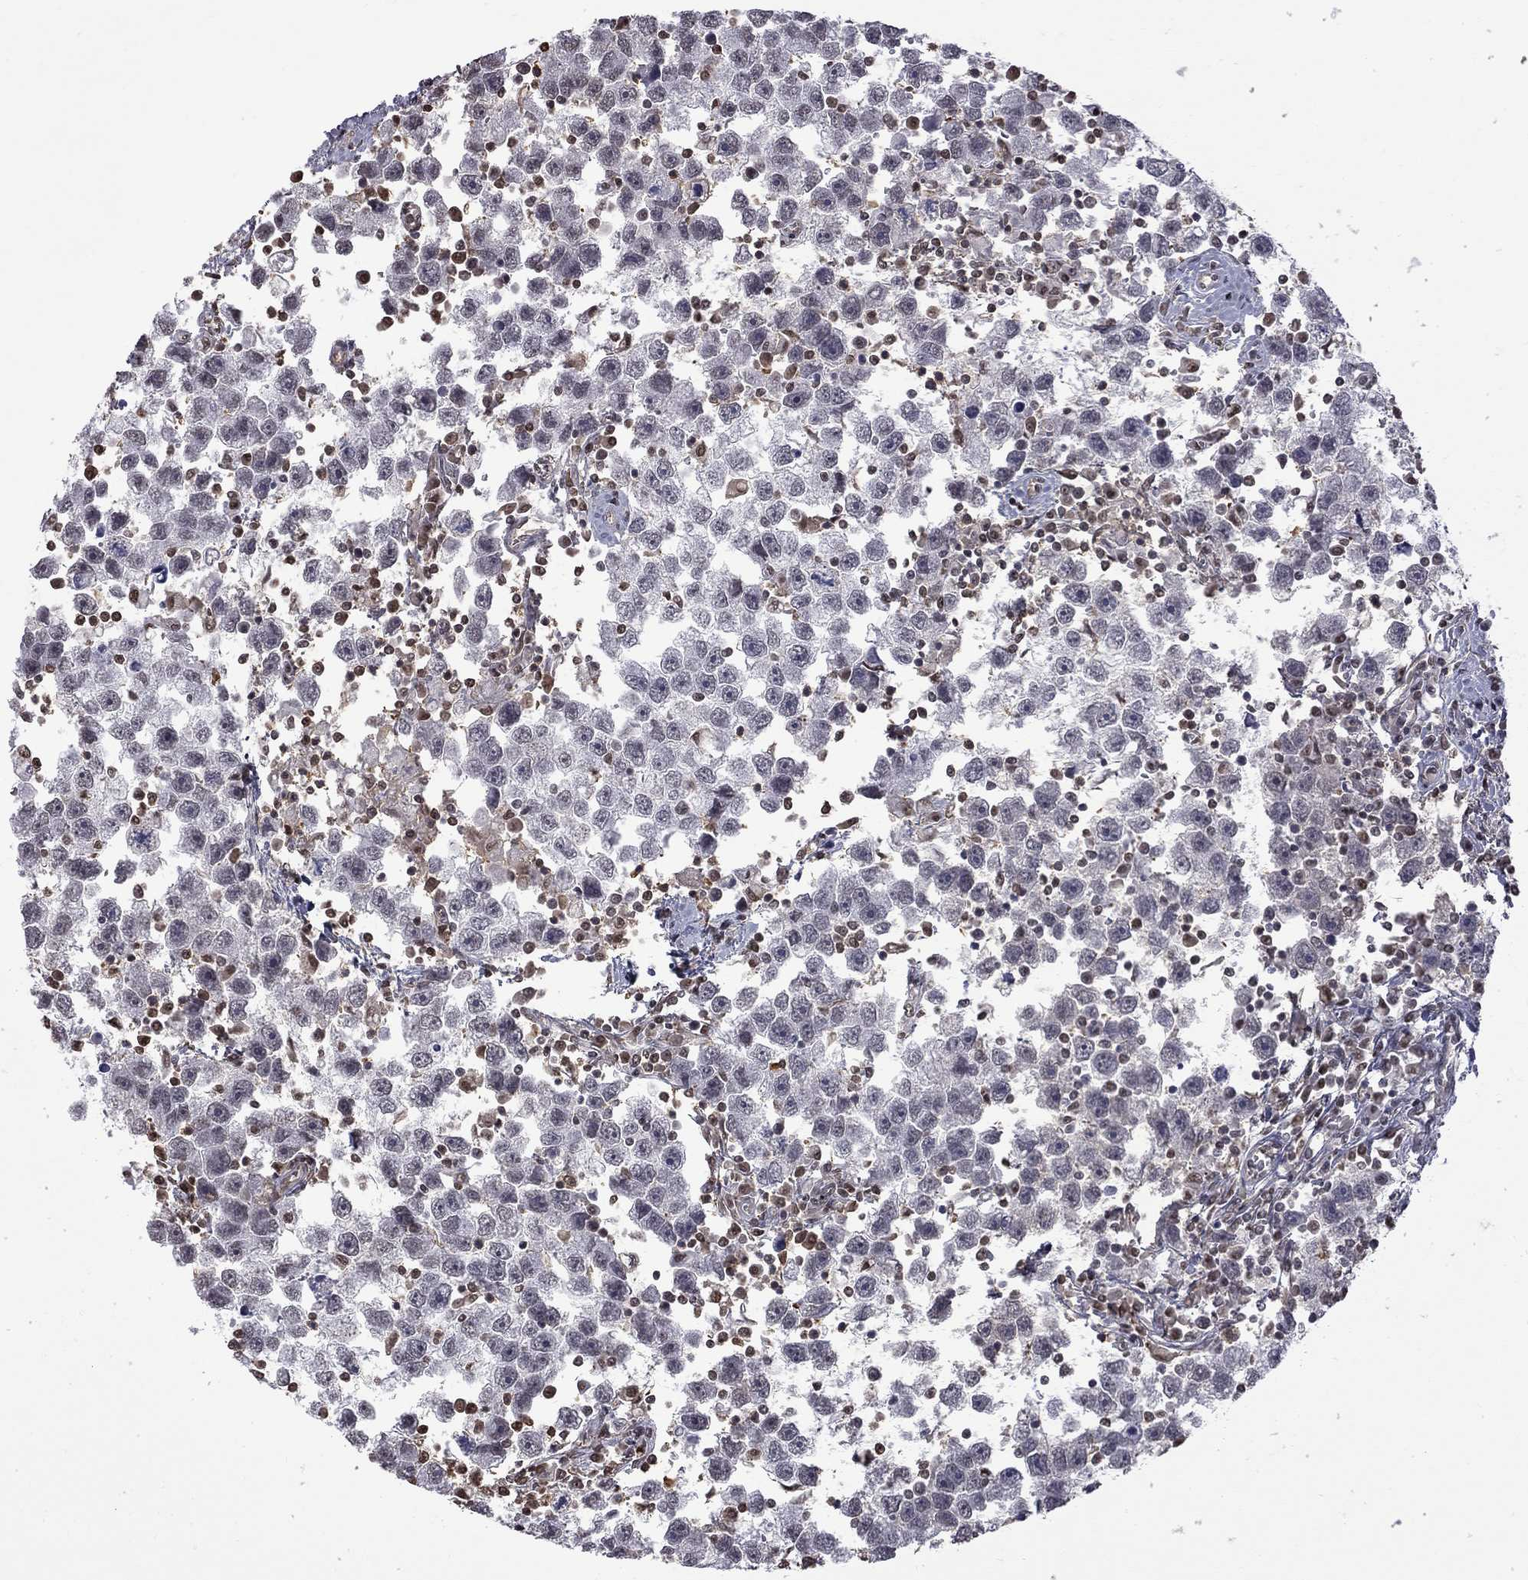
{"staining": {"intensity": "negative", "quantity": "none", "location": "none"}, "tissue": "testis cancer", "cell_type": "Tumor cells", "image_type": "cancer", "snomed": [{"axis": "morphology", "description": "Seminoma, NOS"}, {"axis": "topography", "description": "Testis"}], "caption": "Protein analysis of seminoma (testis) displays no significant expression in tumor cells.", "gene": "RFWD3", "patient": {"sex": "male", "age": 30}}